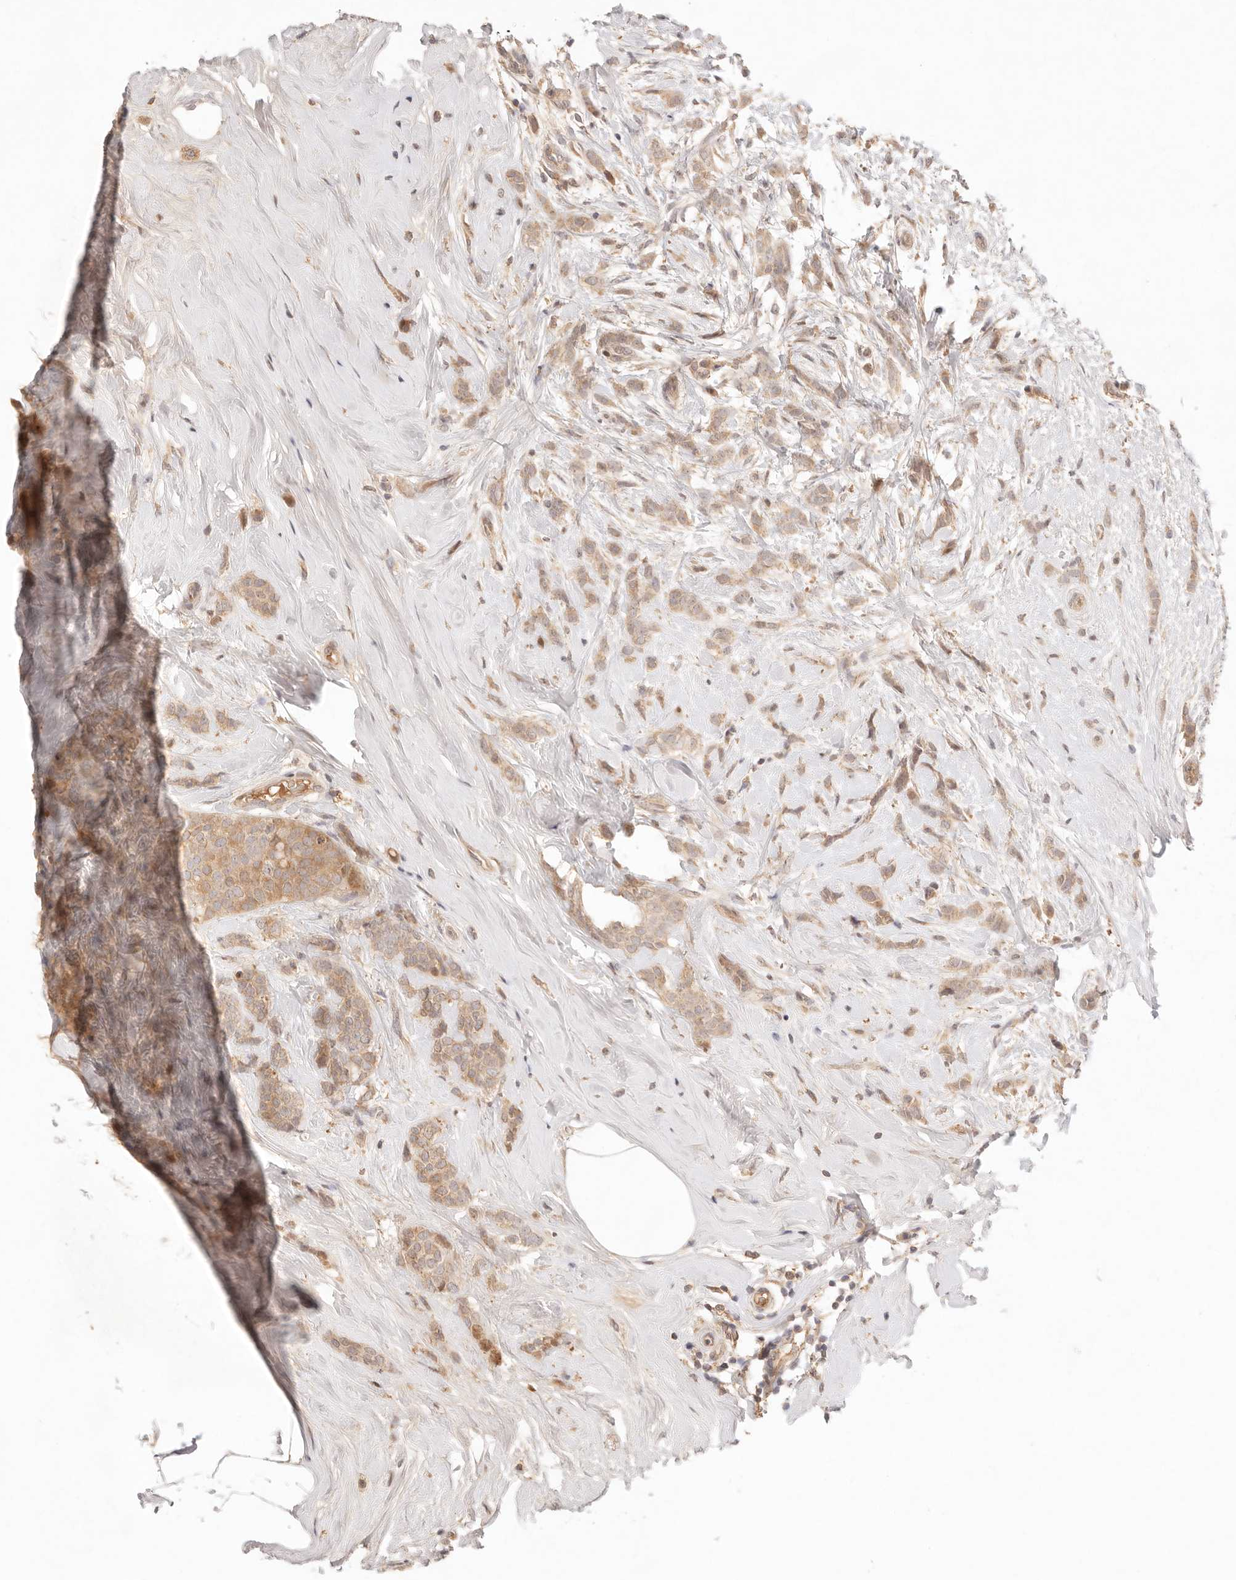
{"staining": {"intensity": "weak", "quantity": ">75%", "location": "cytoplasmic/membranous"}, "tissue": "breast cancer", "cell_type": "Tumor cells", "image_type": "cancer", "snomed": [{"axis": "morphology", "description": "Lobular carcinoma, in situ"}, {"axis": "morphology", "description": "Lobular carcinoma"}, {"axis": "topography", "description": "Breast"}], "caption": "This image demonstrates lobular carcinoma (breast) stained with immunohistochemistry to label a protein in brown. The cytoplasmic/membranous of tumor cells show weak positivity for the protein. Nuclei are counter-stained blue.", "gene": "PHLDA3", "patient": {"sex": "female", "age": 41}}